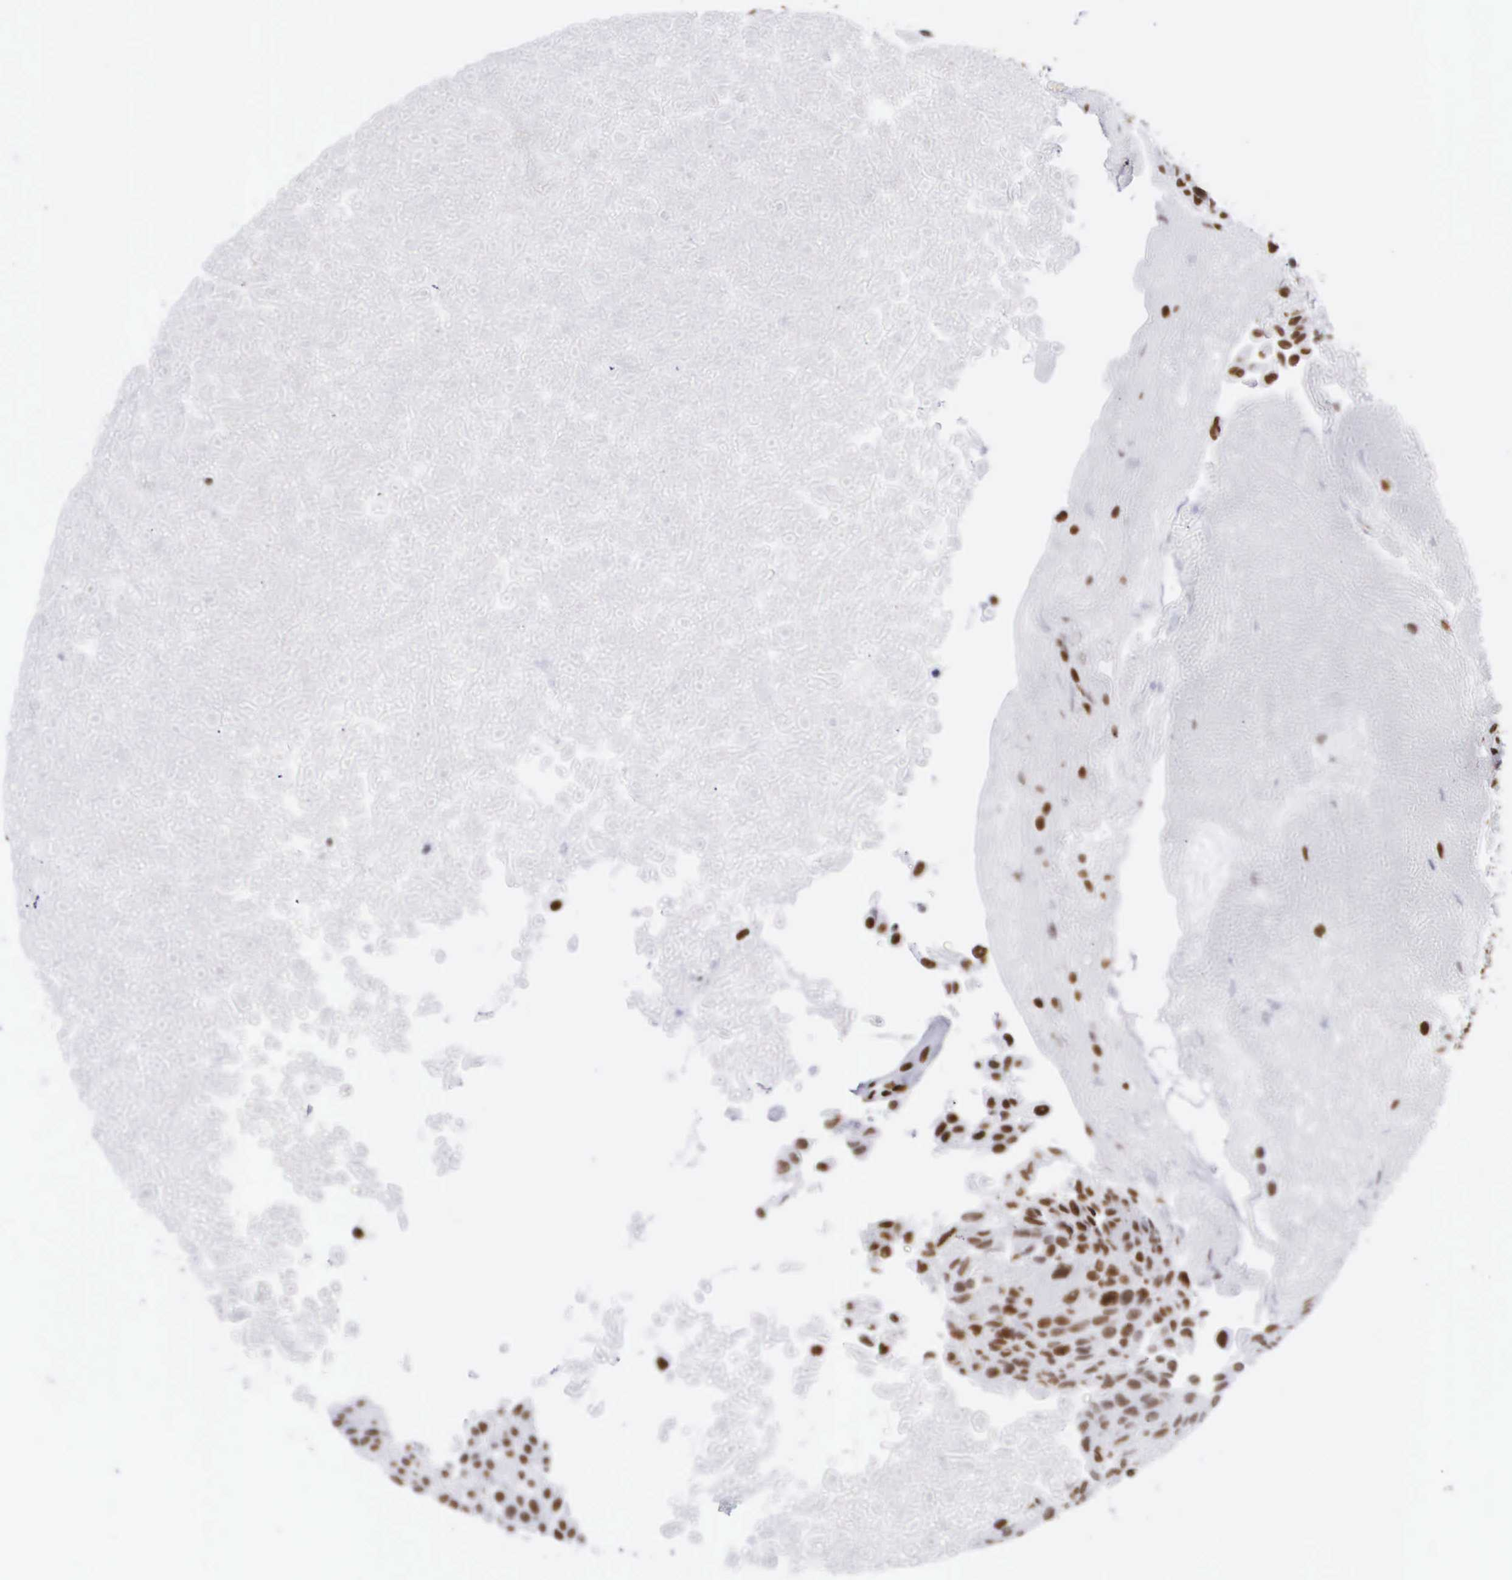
{"staining": {"intensity": "strong", "quantity": ">75%", "location": "nuclear"}, "tissue": "urothelial cancer", "cell_type": "Tumor cells", "image_type": "cancer", "snomed": [{"axis": "morphology", "description": "Urothelial carcinoma, High grade"}, {"axis": "topography", "description": "Urinary bladder"}], "caption": "Human high-grade urothelial carcinoma stained with a brown dye exhibits strong nuclear positive expression in about >75% of tumor cells.", "gene": "MECP2", "patient": {"sex": "male", "age": 56}}